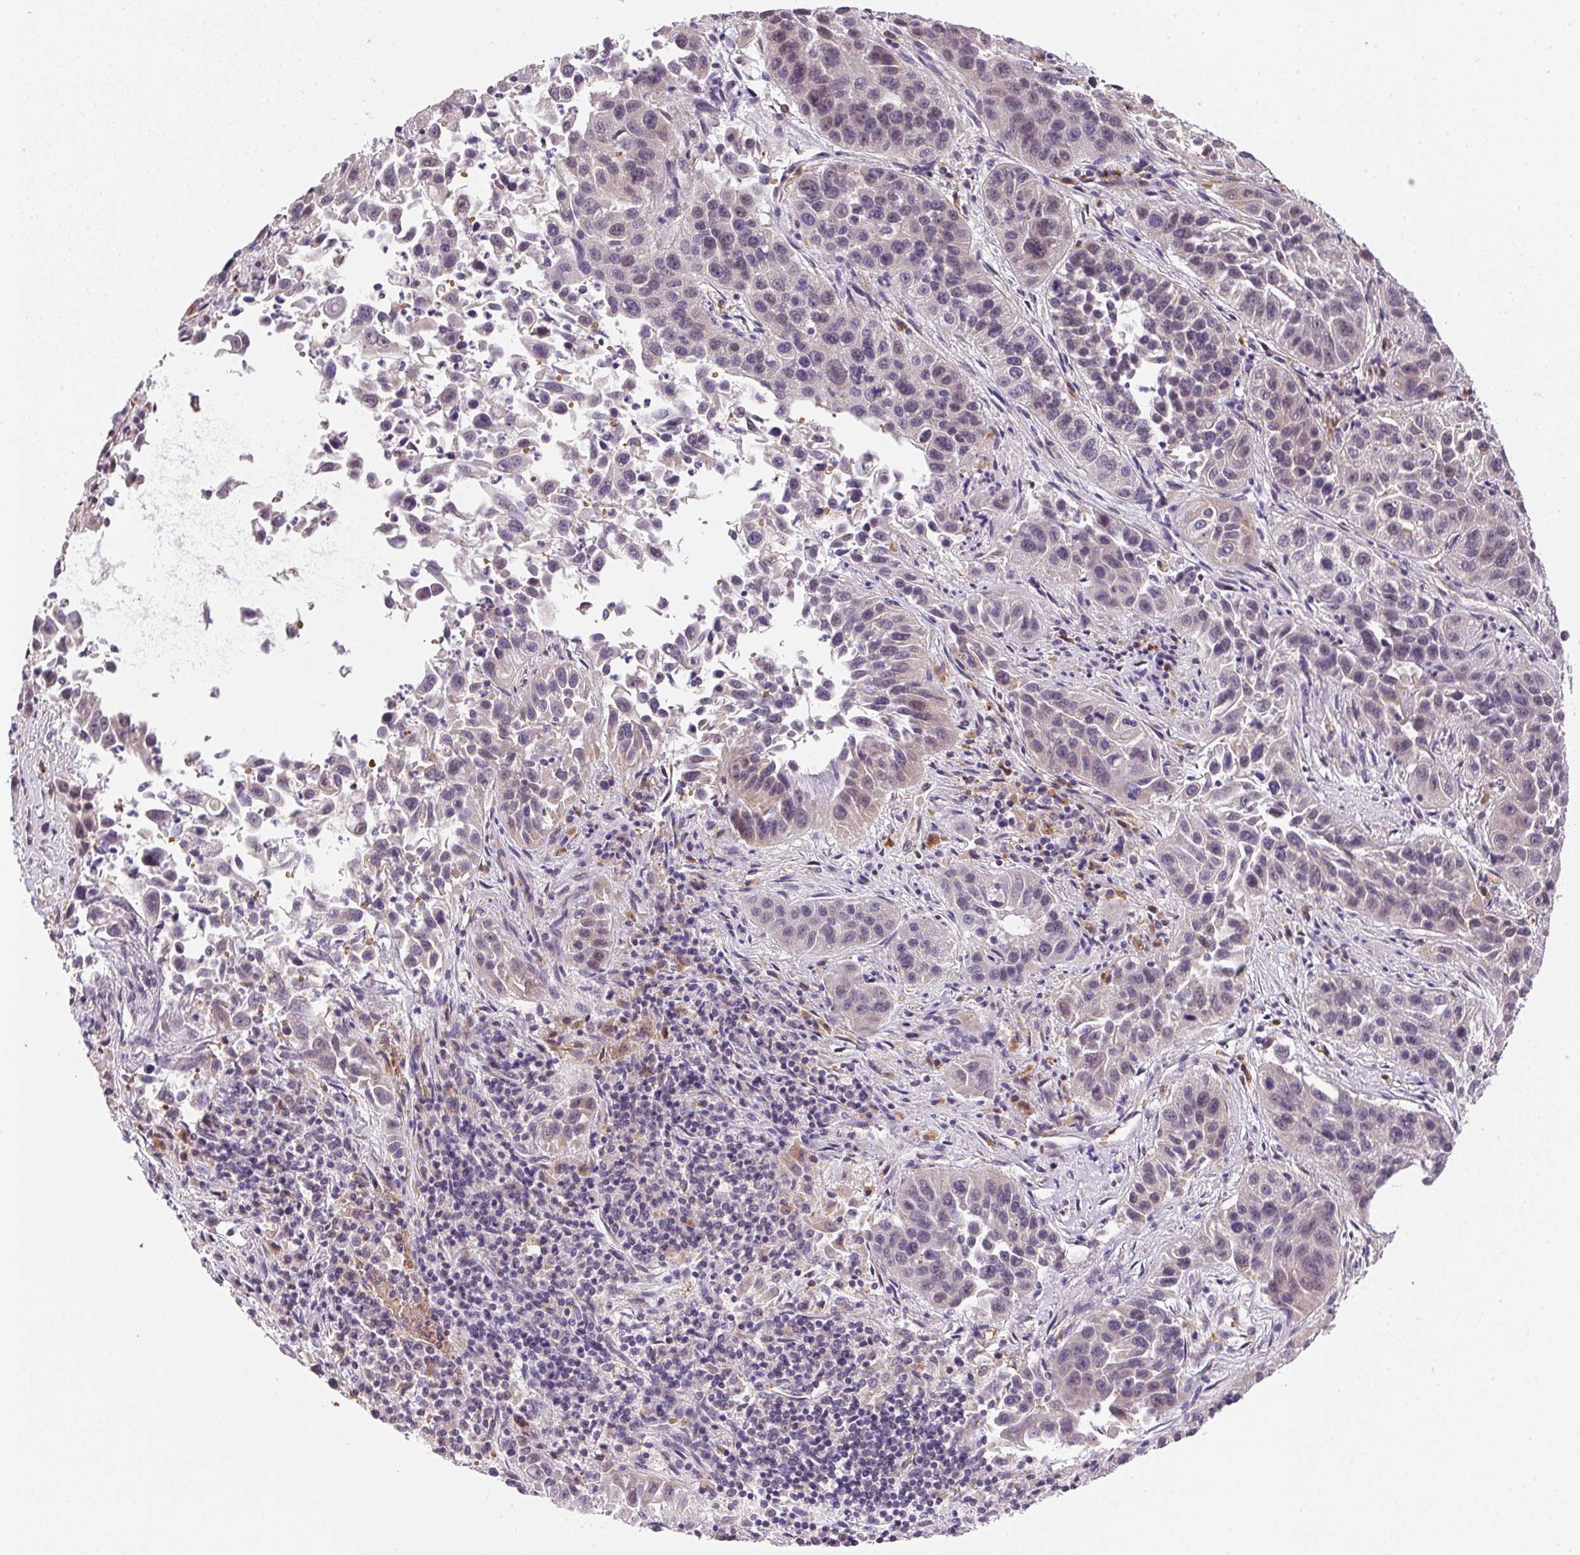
{"staining": {"intensity": "negative", "quantity": "none", "location": "none"}, "tissue": "lung cancer", "cell_type": "Tumor cells", "image_type": "cancer", "snomed": [{"axis": "morphology", "description": "Squamous cell carcinoma, NOS"}, {"axis": "topography", "description": "Lung"}], "caption": "High power microscopy photomicrograph of an IHC micrograph of lung cancer (squamous cell carcinoma), revealing no significant positivity in tumor cells. (DAB immunohistochemistry (IHC) visualized using brightfield microscopy, high magnification).", "gene": "METTL13", "patient": {"sex": "female", "age": 61}}